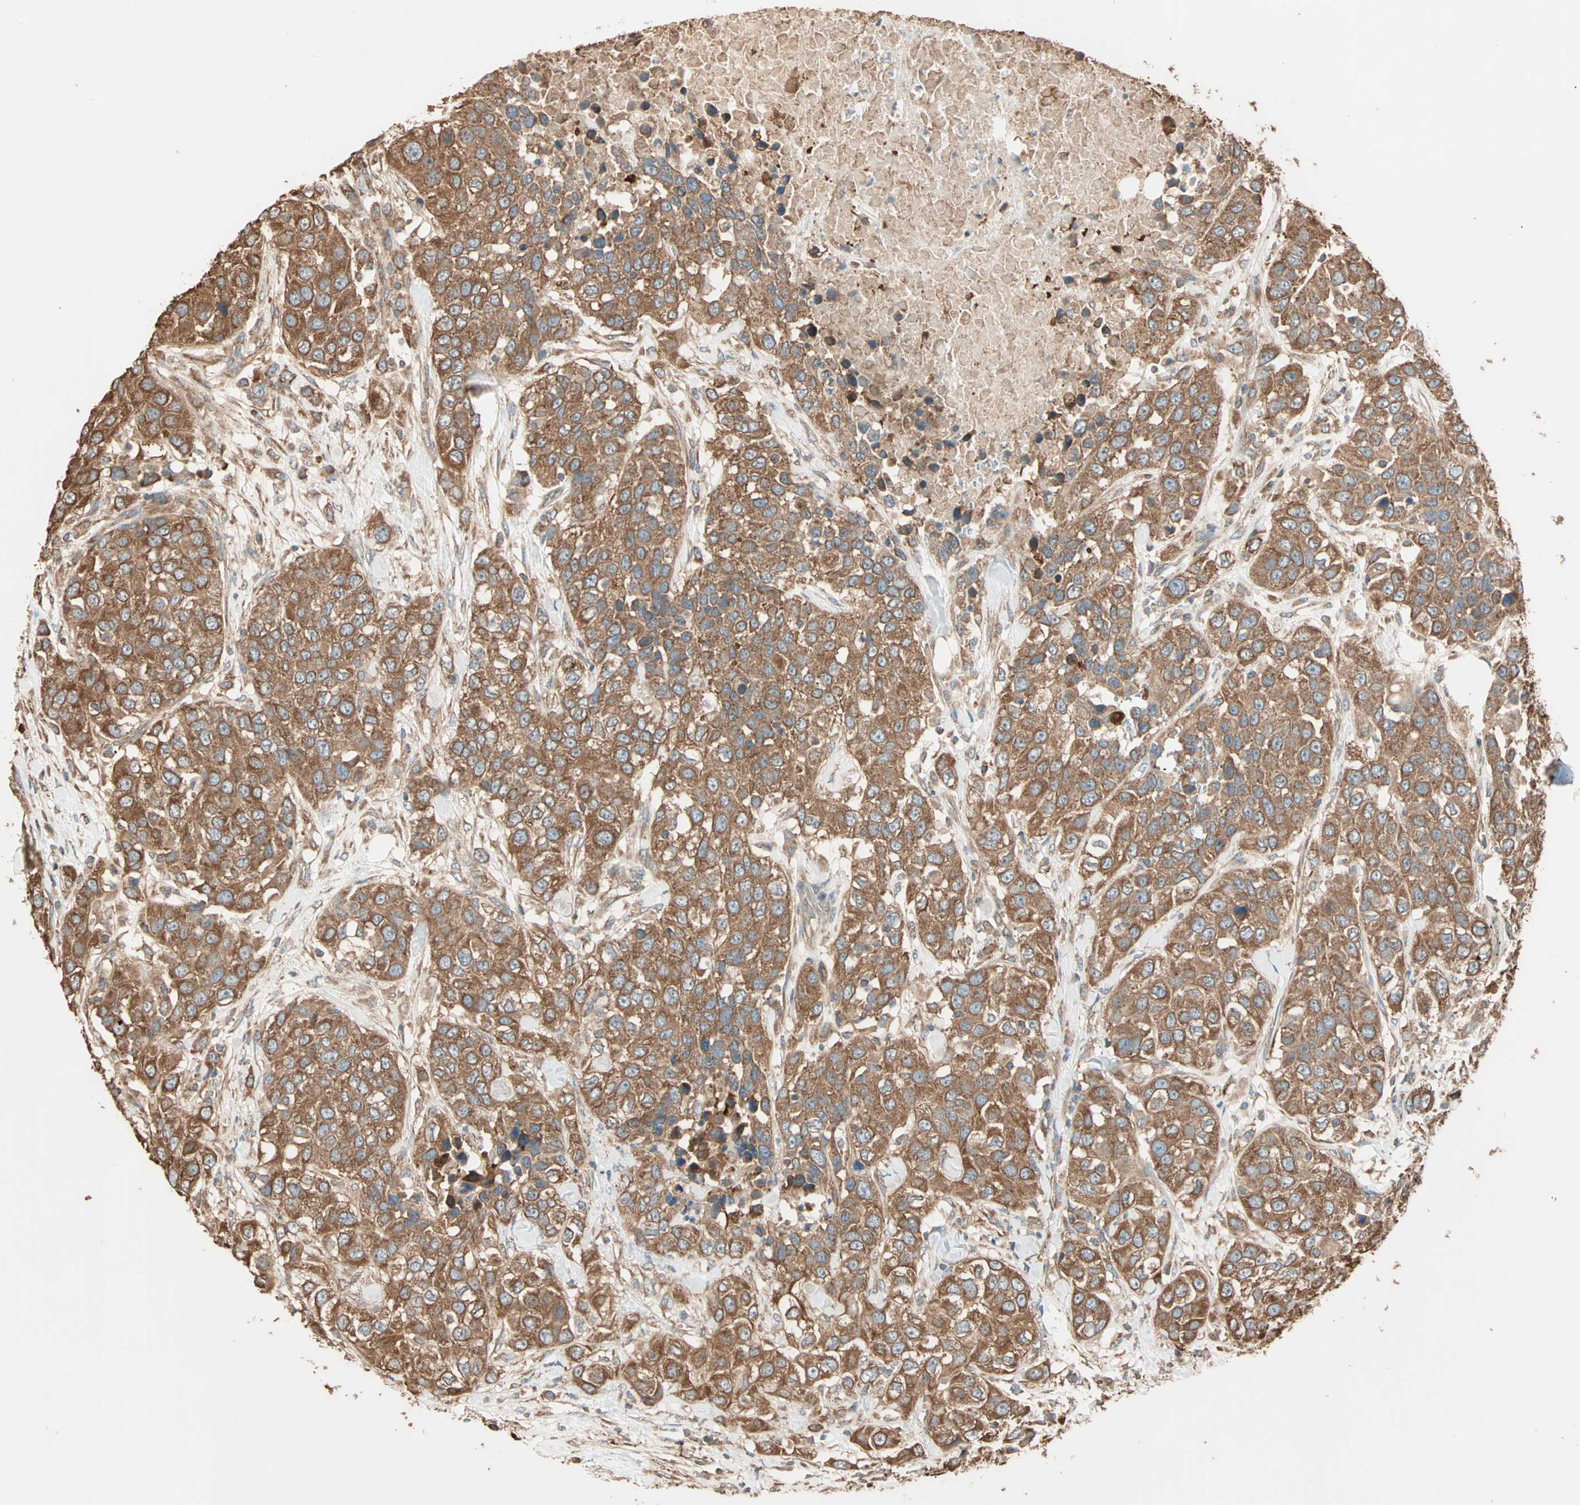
{"staining": {"intensity": "strong", "quantity": ">75%", "location": "cytoplasmic/membranous"}, "tissue": "urothelial cancer", "cell_type": "Tumor cells", "image_type": "cancer", "snomed": [{"axis": "morphology", "description": "Urothelial carcinoma, High grade"}, {"axis": "topography", "description": "Urinary bladder"}], "caption": "Tumor cells display strong cytoplasmic/membranous expression in about >75% of cells in urothelial carcinoma (high-grade). The staining is performed using DAB brown chromogen to label protein expression. The nuclei are counter-stained blue using hematoxylin.", "gene": "EIF4G2", "patient": {"sex": "female", "age": 80}}